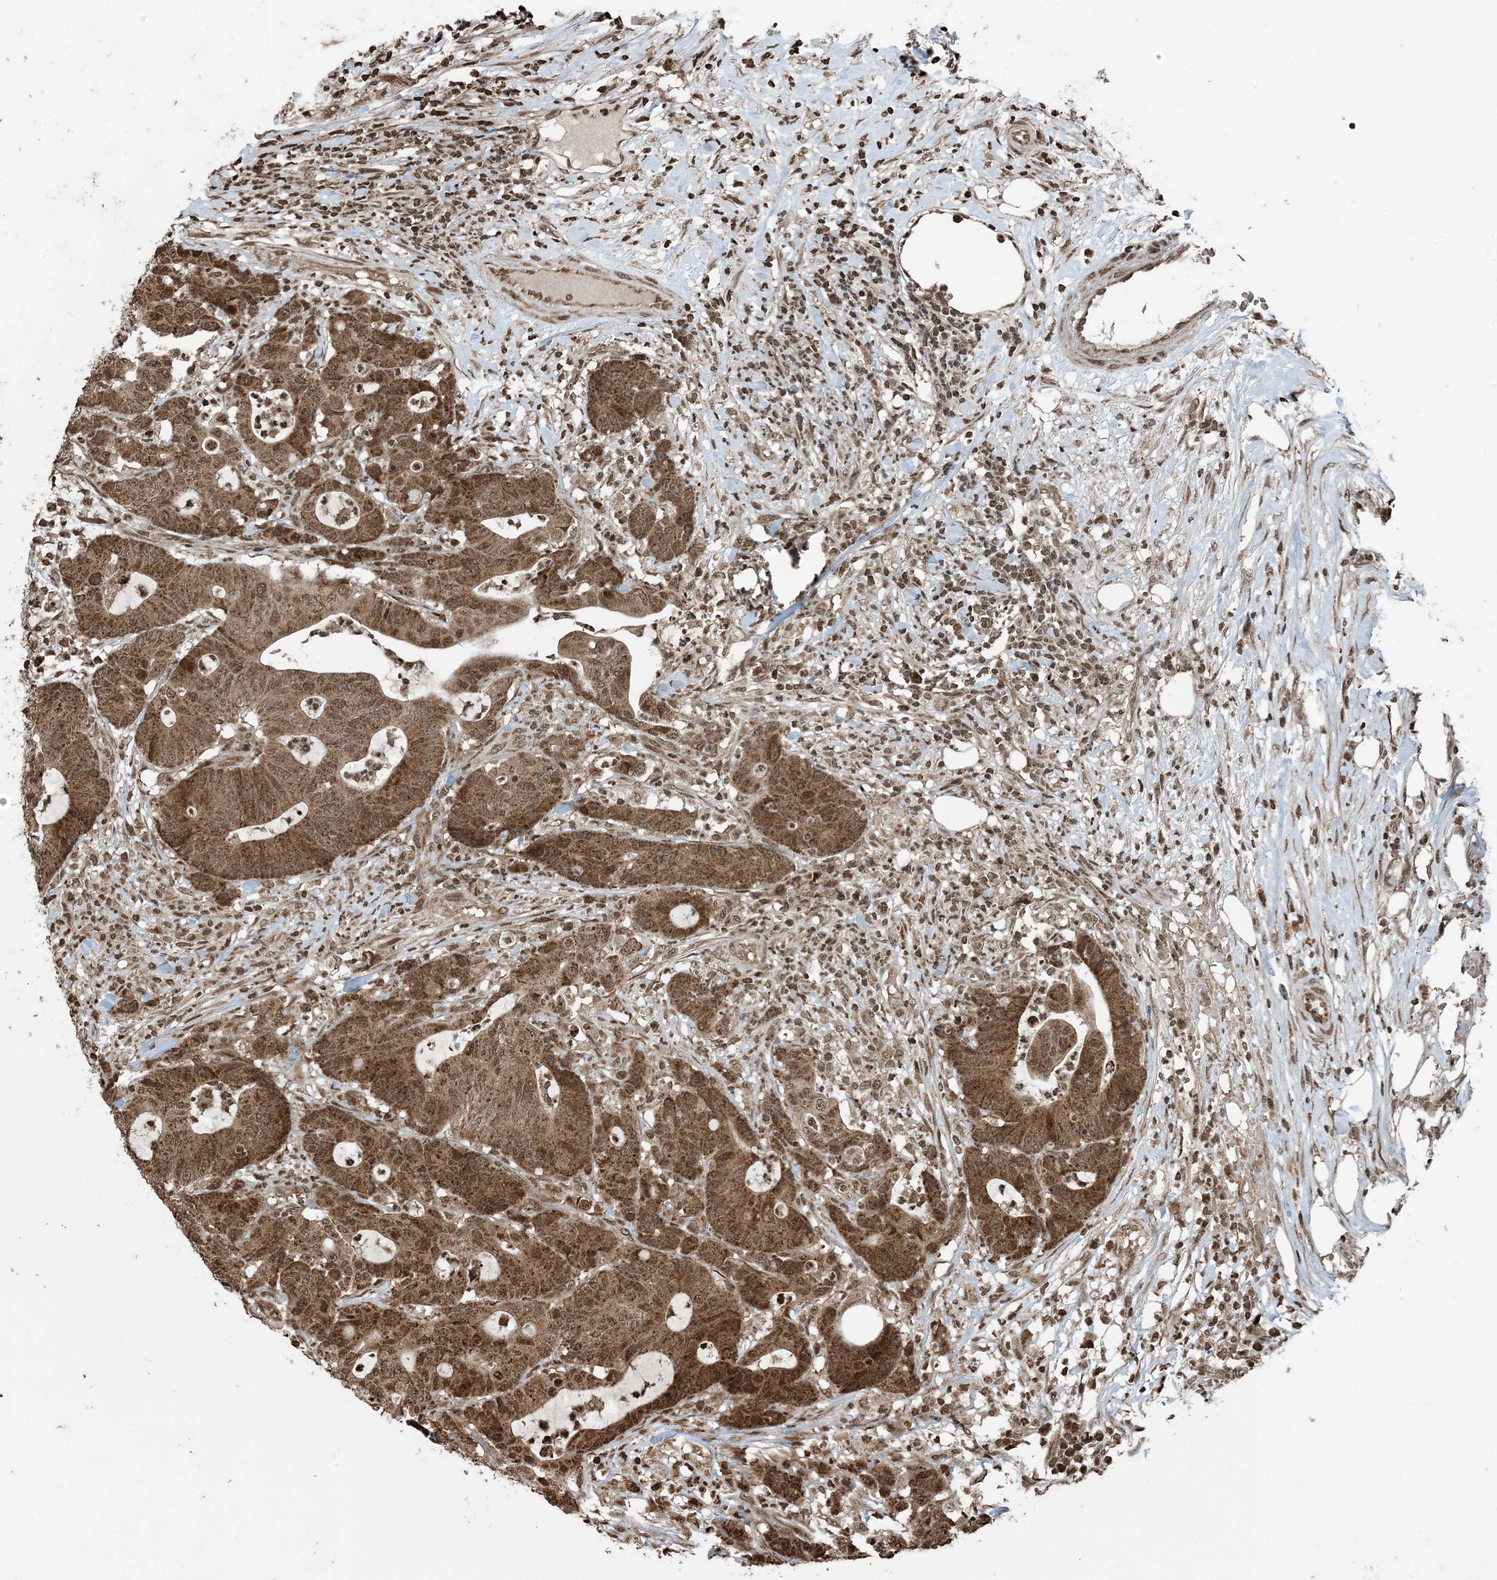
{"staining": {"intensity": "moderate", "quantity": ">75%", "location": "cytoplasmic/membranous,nuclear"}, "tissue": "colorectal cancer", "cell_type": "Tumor cells", "image_type": "cancer", "snomed": [{"axis": "morphology", "description": "Adenocarcinoma, NOS"}, {"axis": "topography", "description": "Colon"}], "caption": "DAB immunohistochemical staining of human colorectal cancer (adenocarcinoma) exhibits moderate cytoplasmic/membranous and nuclear protein staining in approximately >75% of tumor cells.", "gene": "ZFAND2B", "patient": {"sex": "female", "age": 84}}